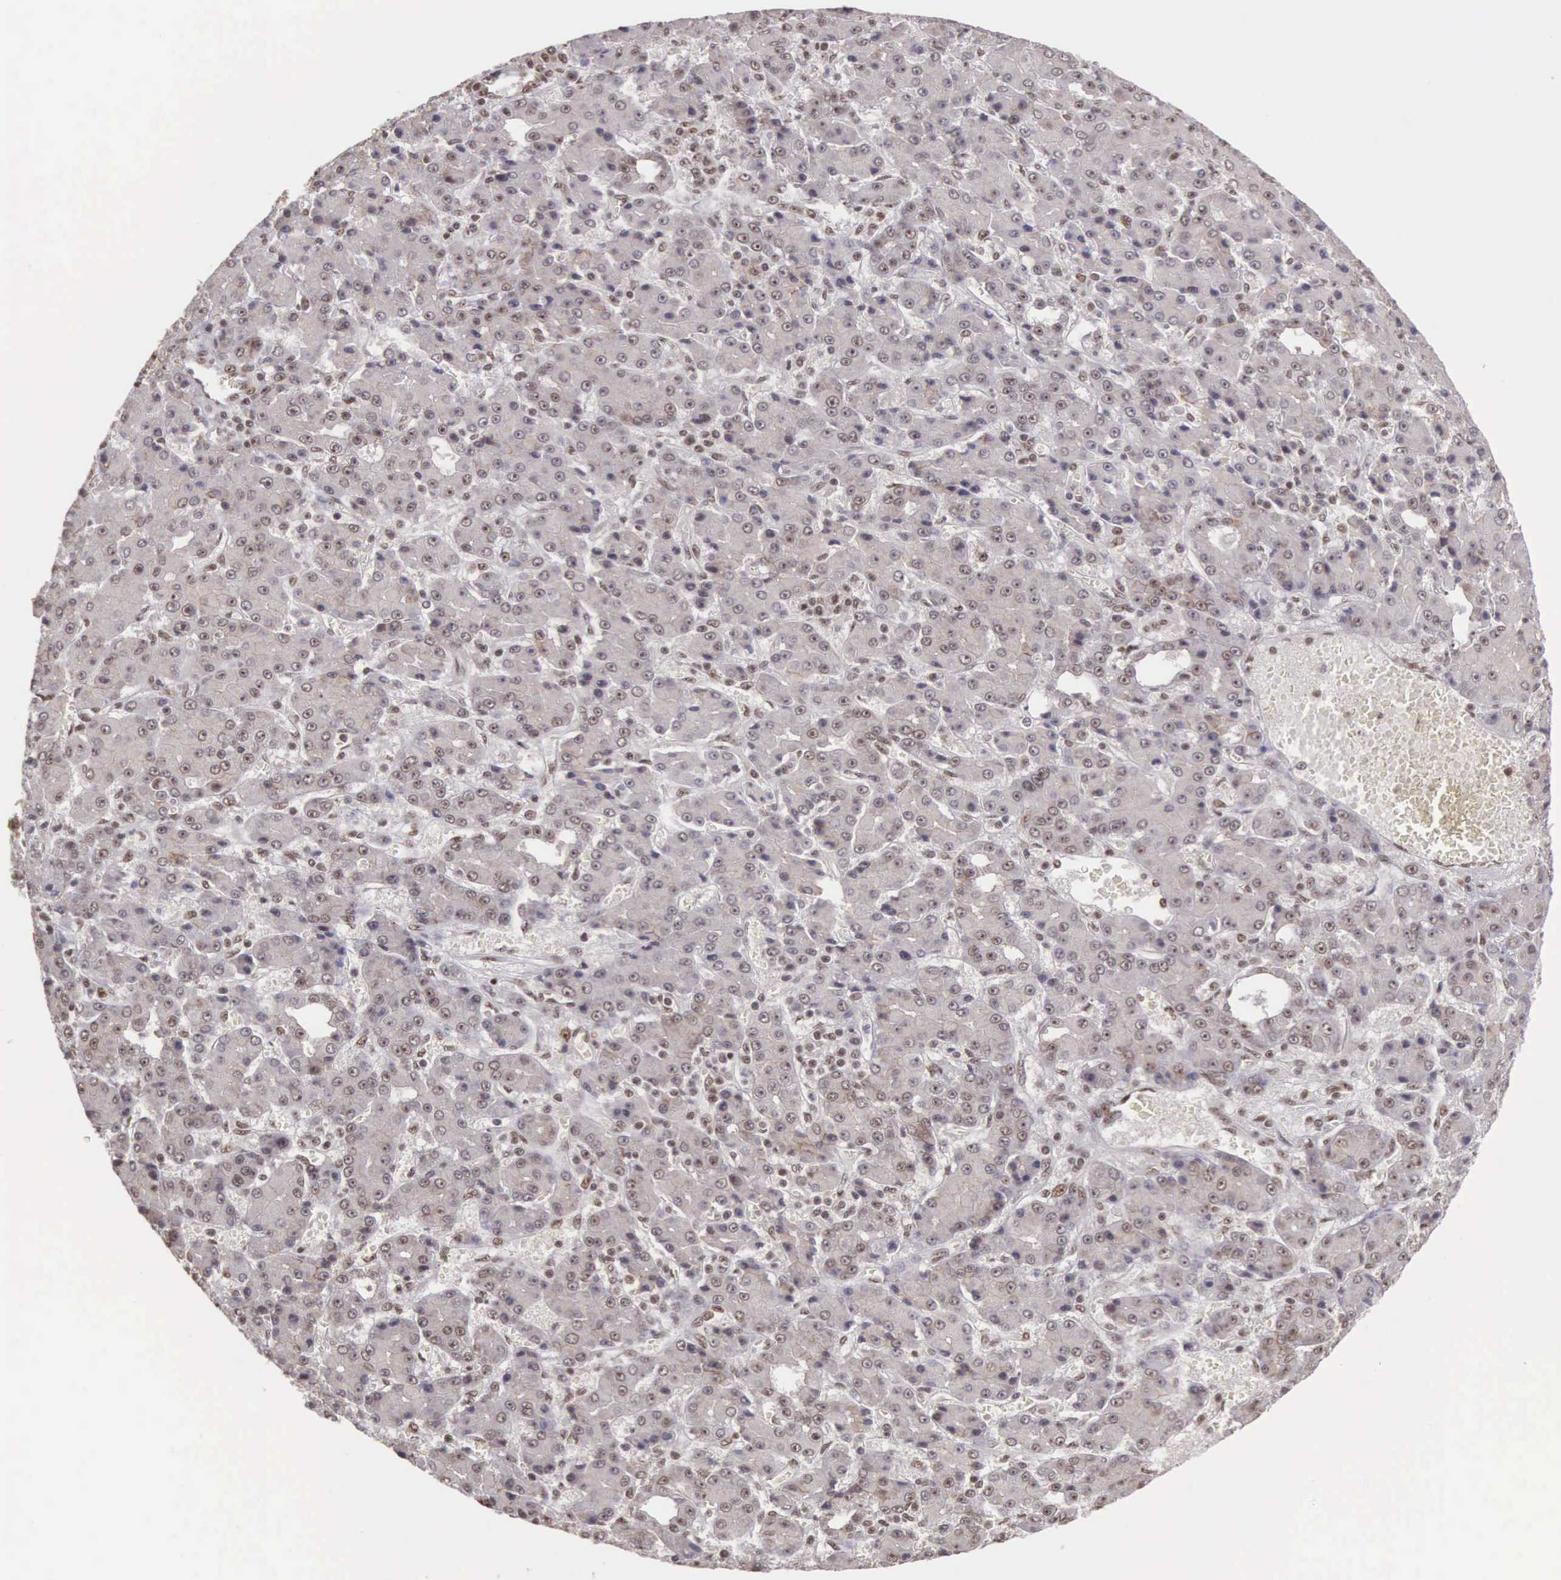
{"staining": {"intensity": "weak", "quantity": "25%-75%", "location": "cytoplasmic/membranous,nuclear"}, "tissue": "liver cancer", "cell_type": "Tumor cells", "image_type": "cancer", "snomed": [{"axis": "morphology", "description": "Carcinoma, Hepatocellular, NOS"}, {"axis": "topography", "description": "Liver"}], "caption": "Protein analysis of liver hepatocellular carcinoma tissue reveals weak cytoplasmic/membranous and nuclear expression in about 25%-75% of tumor cells.", "gene": "POLR2F", "patient": {"sex": "male", "age": 69}}